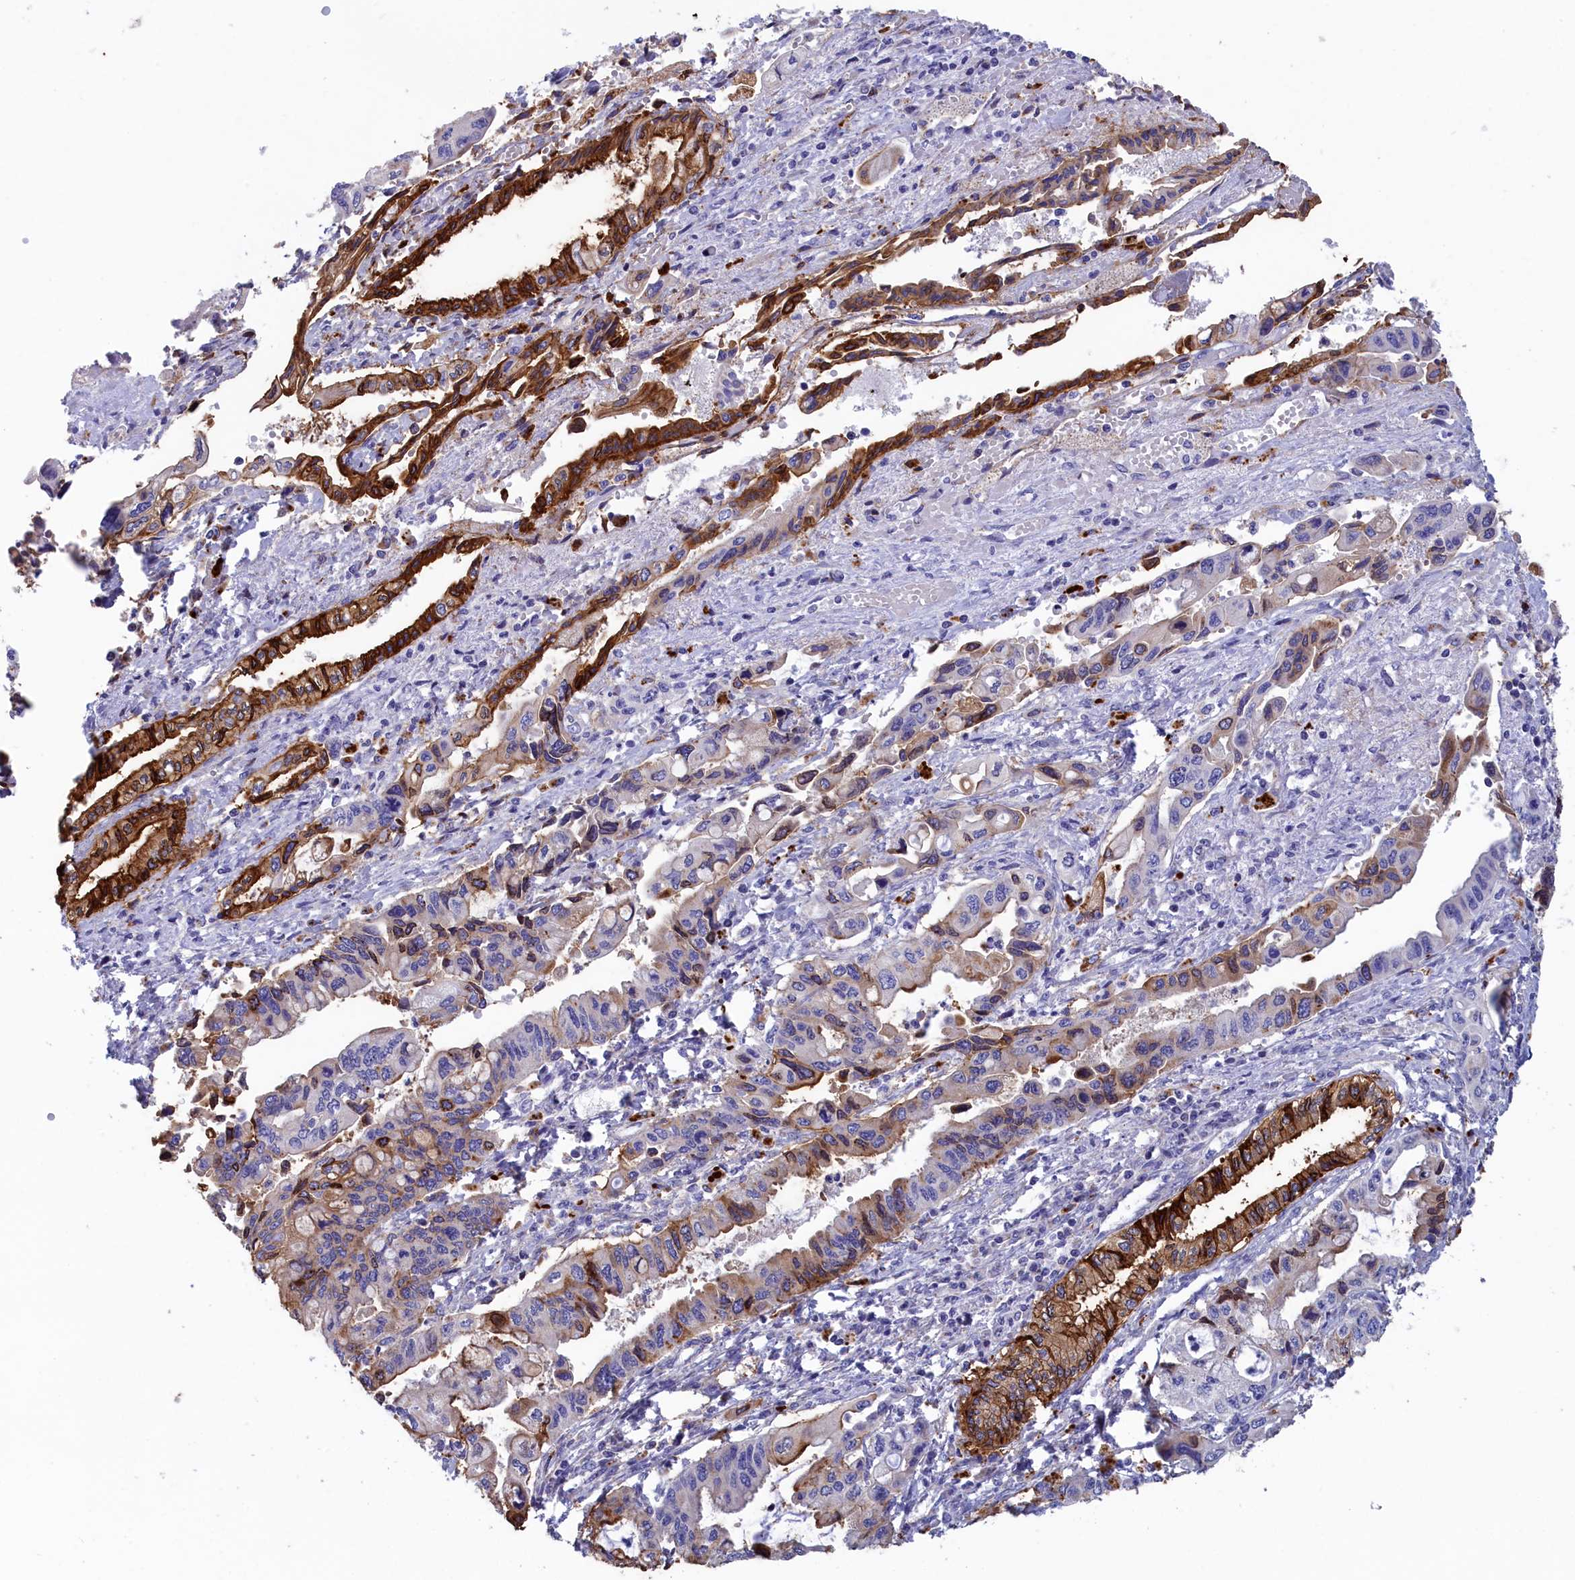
{"staining": {"intensity": "strong", "quantity": "25%-75%", "location": "cytoplasmic/membranous"}, "tissue": "pancreatic cancer", "cell_type": "Tumor cells", "image_type": "cancer", "snomed": [{"axis": "morphology", "description": "Adenocarcinoma, NOS"}, {"axis": "topography", "description": "Pancreas"}], "caption": "This micrograph reveals IHC staining of human adenocarcinoma (pancreatic), with high strong cytoplasmic/membranous staining in about 25%-75% of tumor cells.", "gene": "WDR6", "patient": {"sex": "female", "age": 50}}